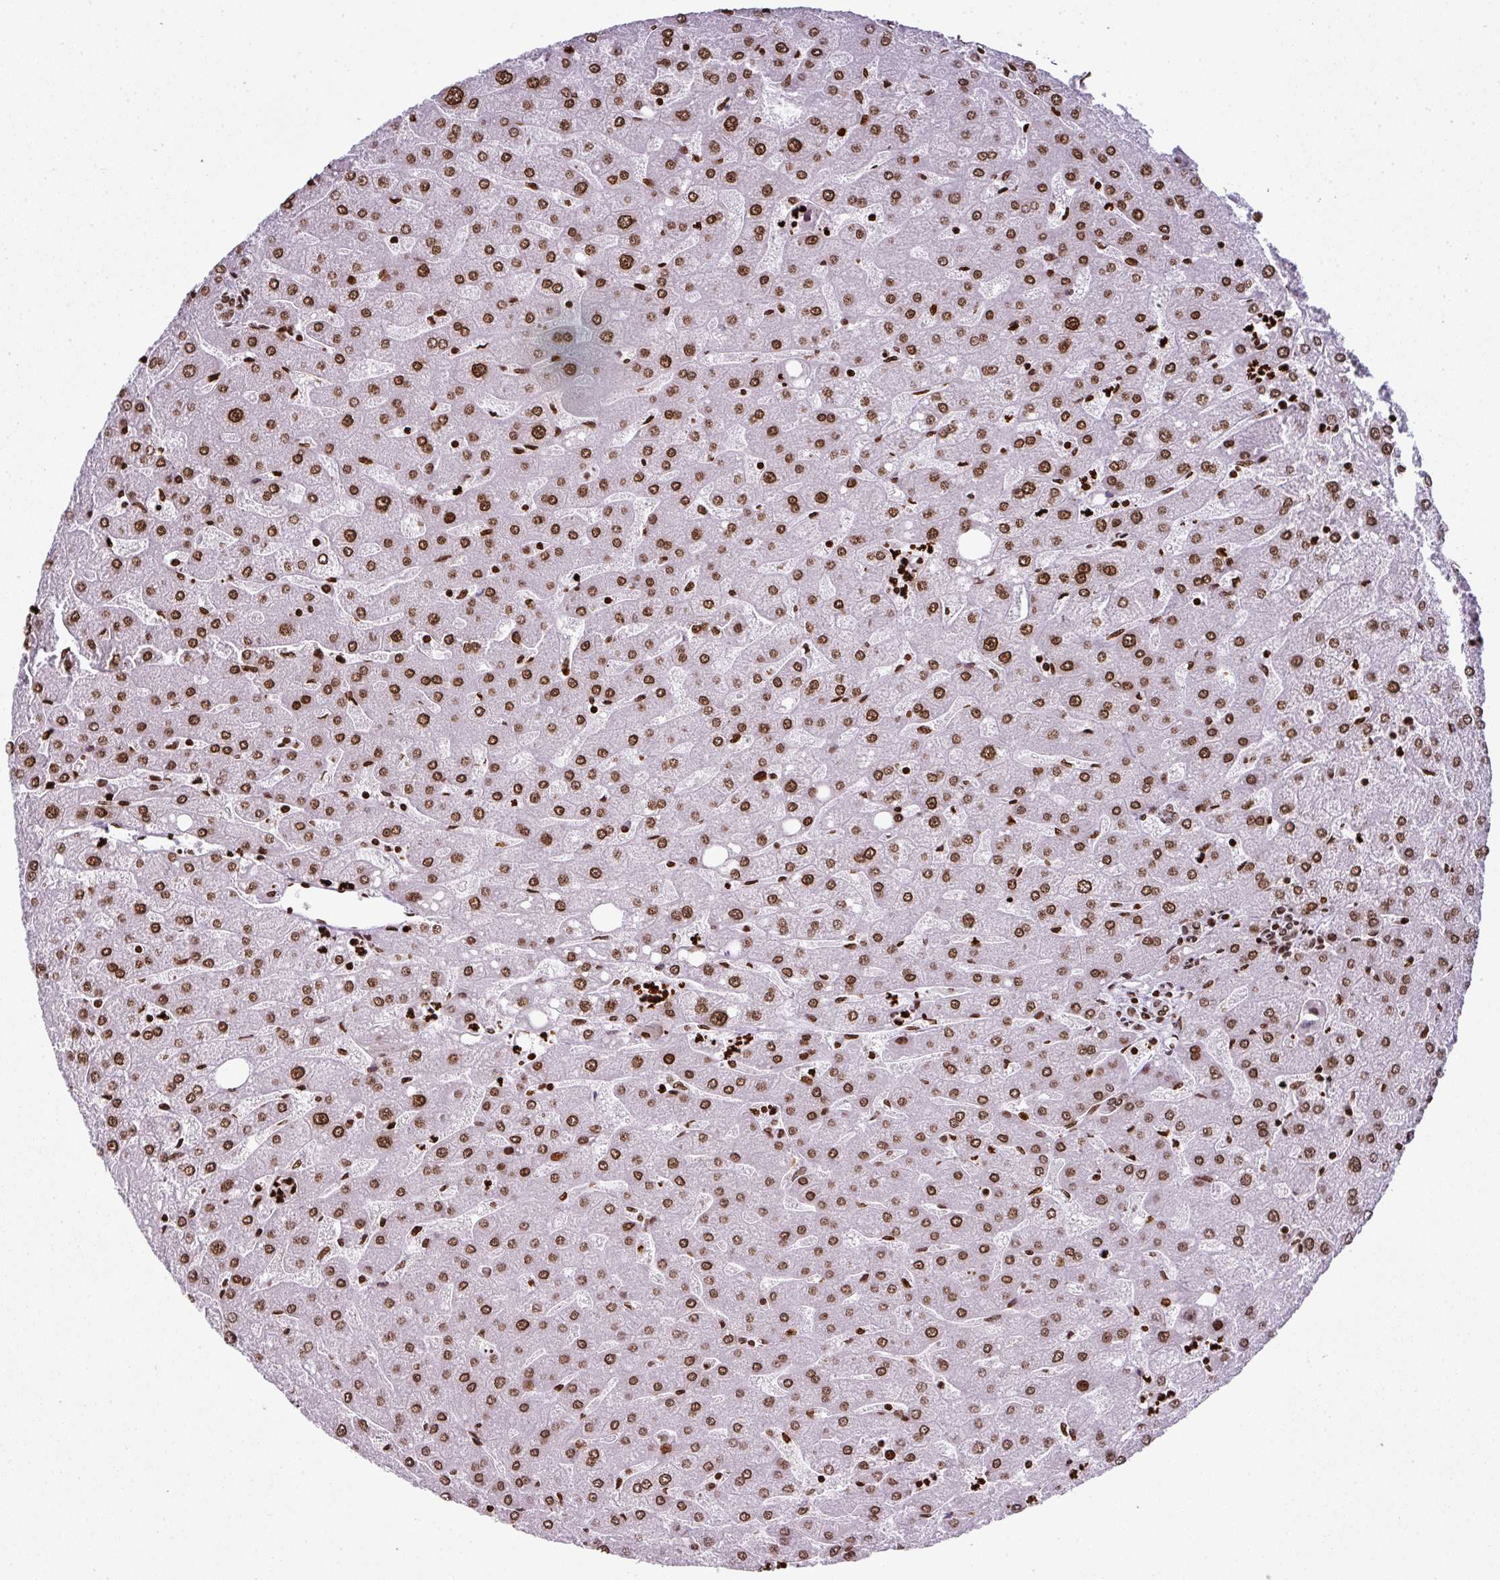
{"staining": {"intensity": "moderate", "quantity": ">75%", "location": "nuclear"}, "tissue": "liver", "cell_type": "Cholangiocytes", "image_type": "normal", "snomed": [{"axis": "morphology", "description": "Normal tissue, NOS"}, {"axis": "topography", "description": "Liver"}], "caption": "Moderate nuclear positivity is present in about >75% of cholangiocytes in normal liver.", "gene": "RASL11A", "patient": {"sex": "male", "age": 67}}